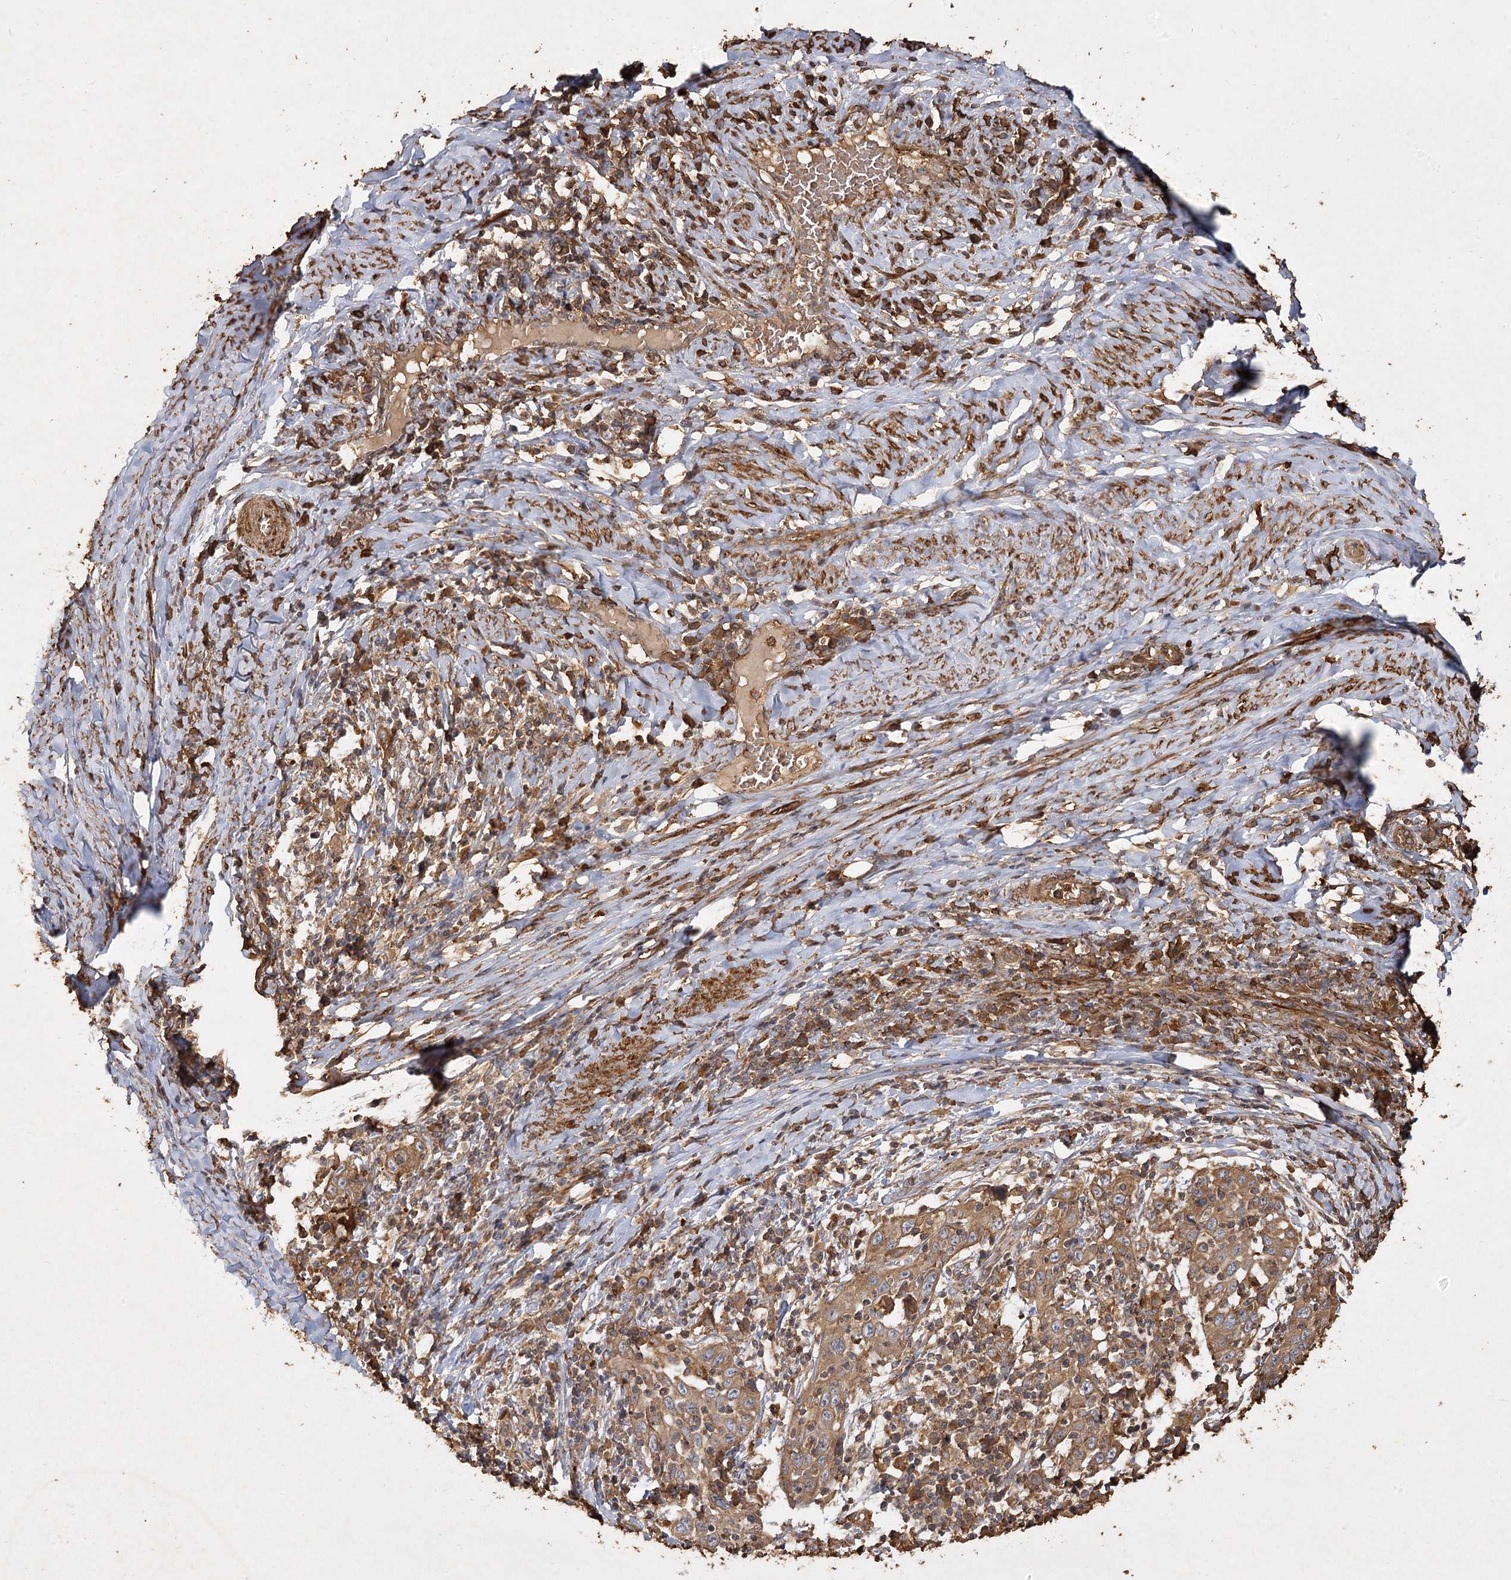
{"staining": {"intensity": "moderate", "quantity": ">75%", "location": "cytoplasmic/membranous"}, "tissue": "cervical cancer", "cell_type": "Tumor cells", "image_type": "cancer", "snomed": [{"axis": "morphology", "description": "Squamous cell carcinoma, NOS"}, {"axis": "topography", "description": "Cervix"}], "caption": "Protein expression analysis of squamous cell carcinoma (cervical) exhibits moderate cytoplasmic/membranous positivity in about >75% of tumor cells. The staining is performed using DAB brown chromogen to label protein expression. The nuclei are counter-stained blue using hematoxylin.", "gene": "PIK3C2A", "patient": {"sex": "female", "age": 46}}